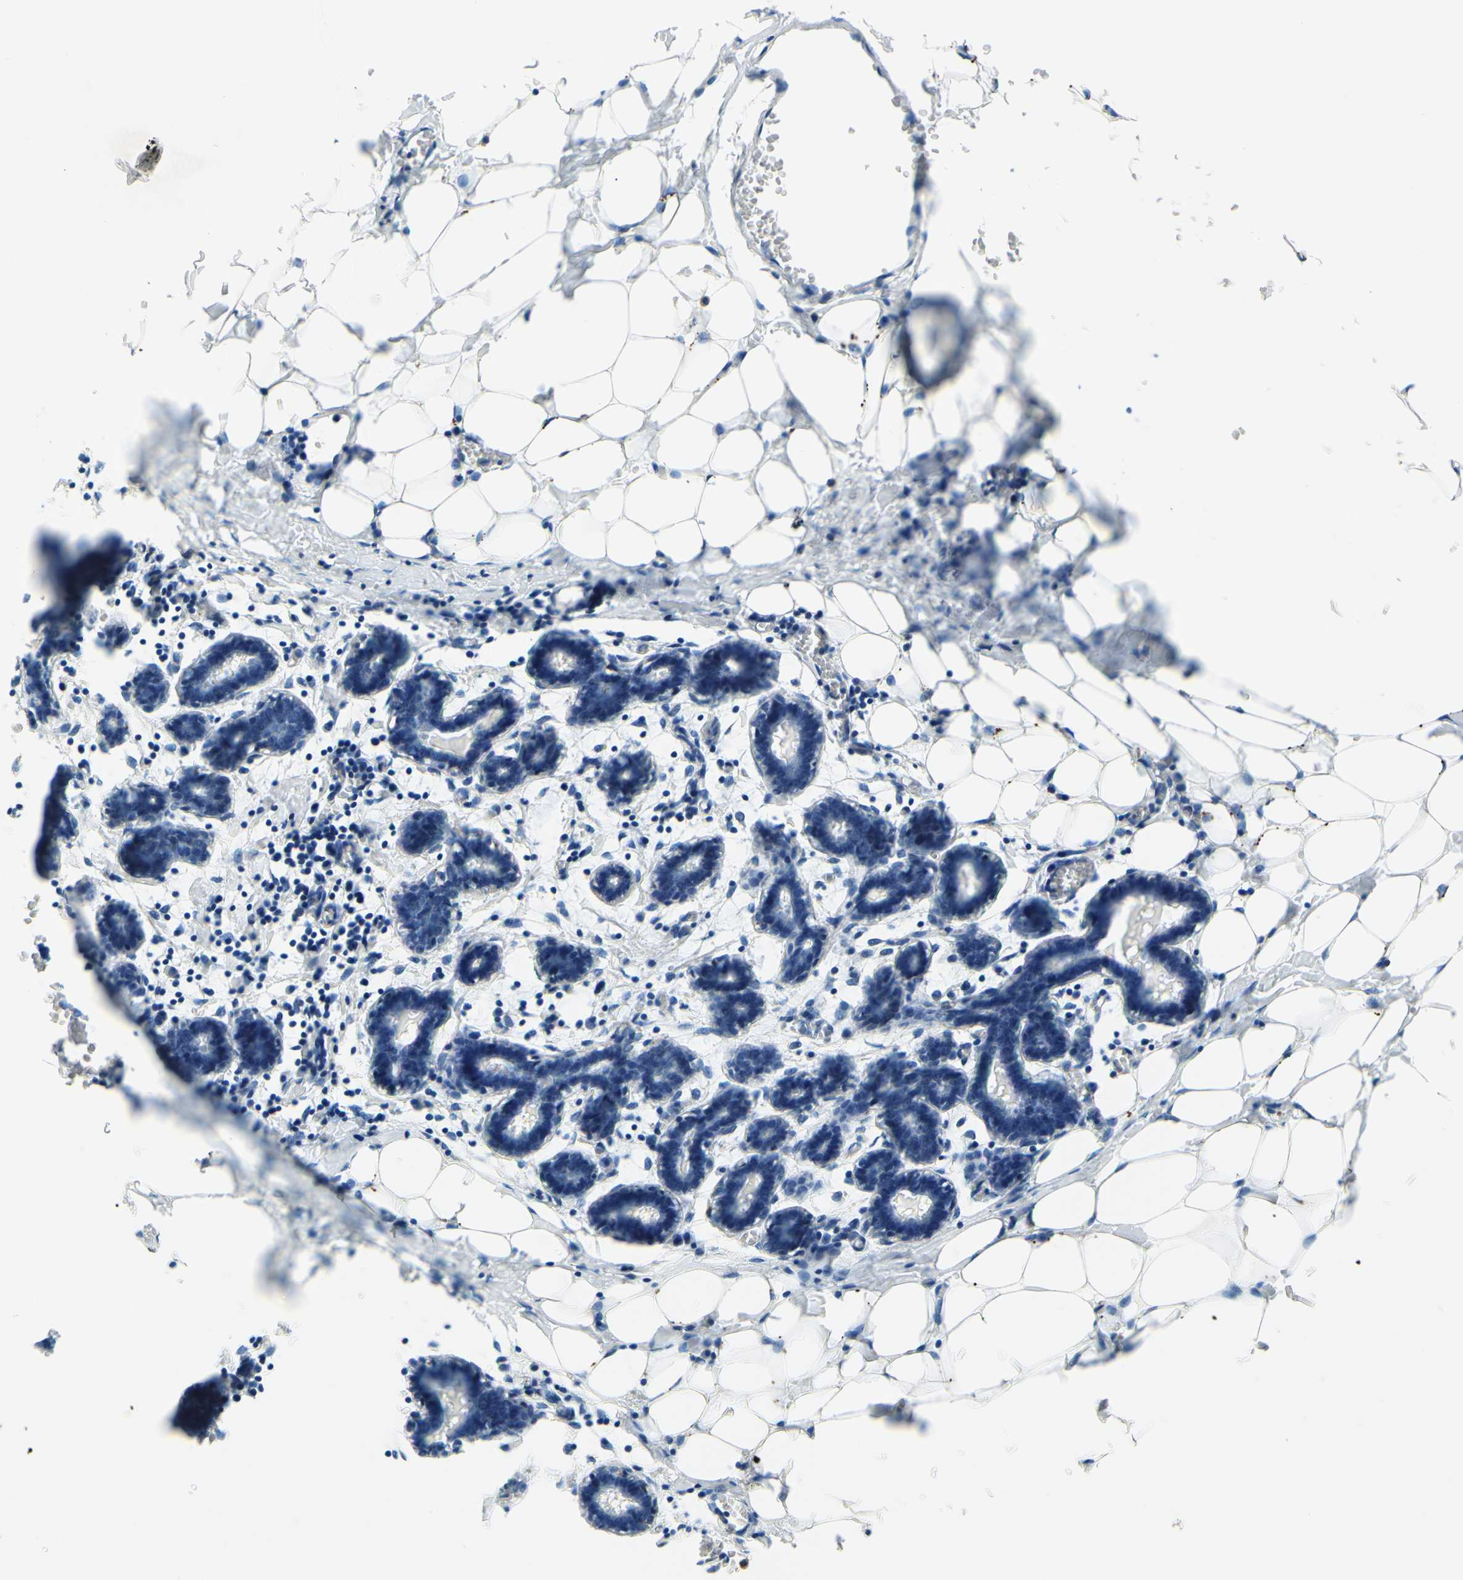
{"staining": {"intensity": "moderate", "quantity": "<25%", "location": "cytoplasmic/membranous"}, "tissue": "breast", "cell_type": "Adipocytes", "image_type": "normal", "snomed": [{"axis": "morphology", "description": "Normal tissue, NOS"}, {"axis": "topography", "description": "Breast"}], "caption": "IHC staining of unremarkable breast, which displays low levels of moderate cytoplasmic/membranous positivity in approximately <25% of adipocytes indicating moderate cytoplasmic/membranous protein expression. The staining was performed using DAB (3,3'-diaminobenzidine) (brown) for protein detection and nuclei were counterstained in hematoxylin (blue).", "gene": "CTSD", "patient": {"sex": "female", "age": 27}}